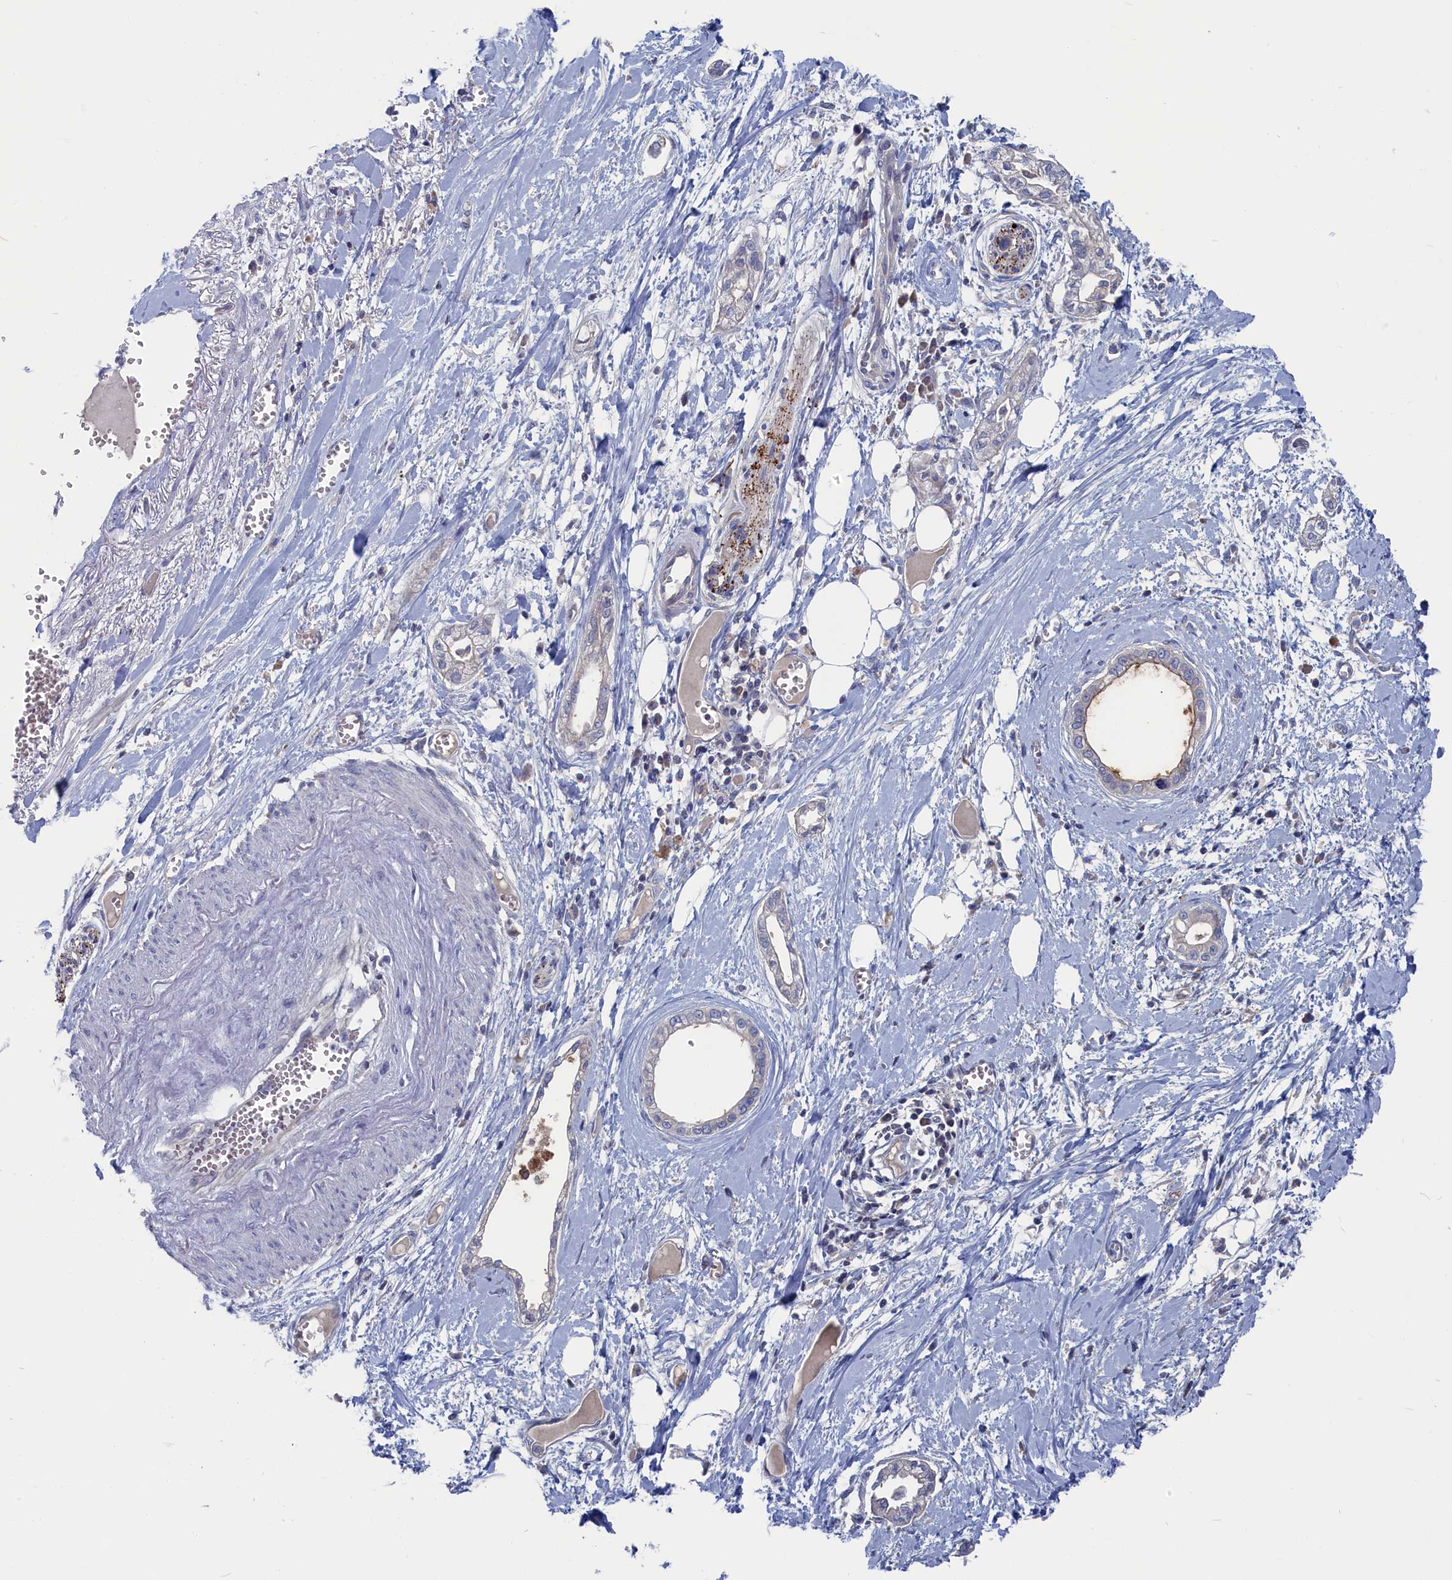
{"staining": {"intensity": "weak", "quantity": "<25%", "location": "cytoplasmic/membranous"}, "tissue": "pancreatic cancer", "cell_type": "Tumor cells", "image_type": "cancer", "snomed": [{"axis": "morphology", "description": "Adenocarcinoma, NOS"}, {"axis": "topography", "description": "Pancreas"}], "caption": "IHC micrograph of adenocarcinoma (pancreatic) stained for a protein (brown), which displays no staining in tumor cells.", "gene": "CEND1", "patient": {"sex": "male", "age": 68}}